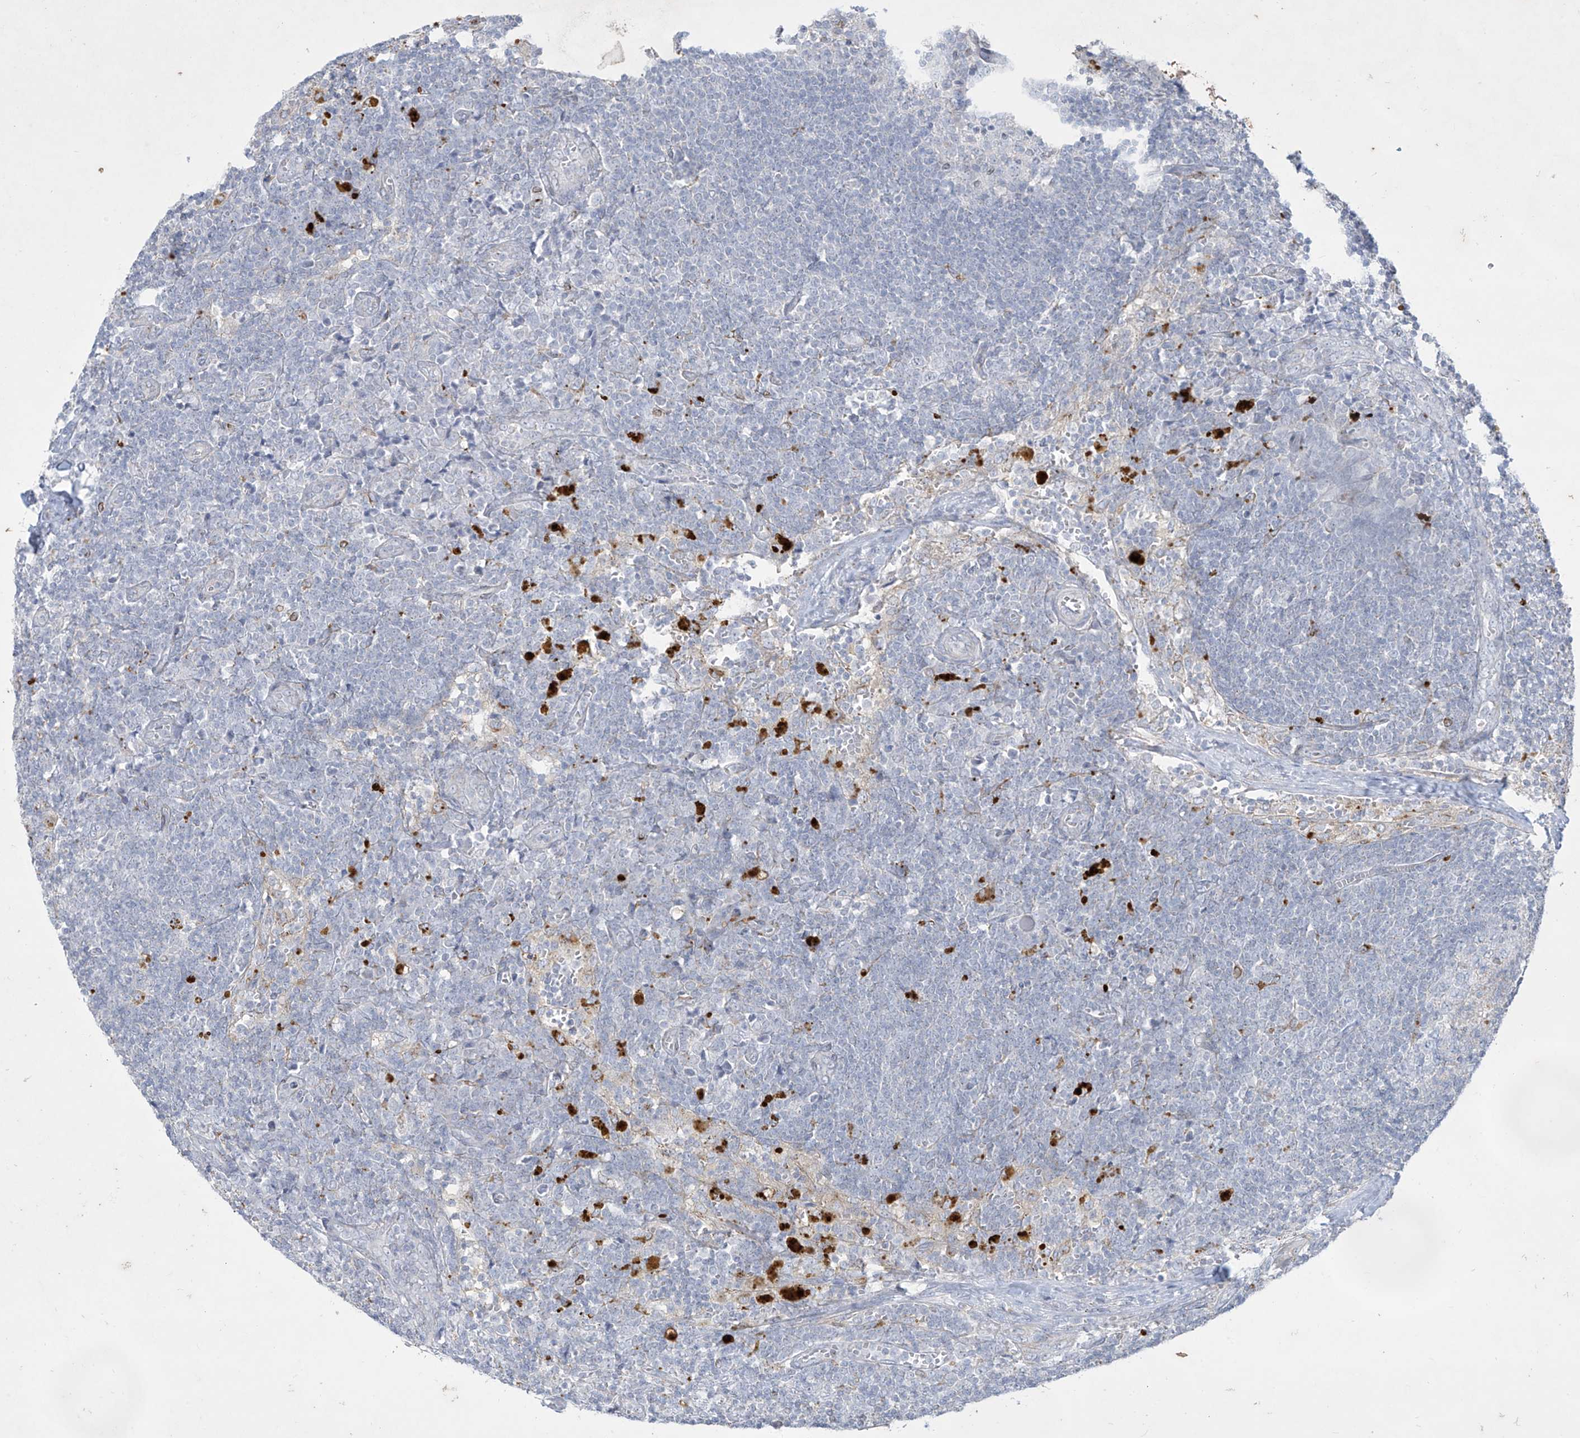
{"staining": {"intensity": "moderate", "quantity": "<25%", "location": "cytoplasmic/membranous"}, "tissue": "lymph node", "cell_type": "Germinal center cells", "image_type": "normal", "snomed": [{"axis": "morphology", "description": "Normal tissue, NOS"}, {"axis": "morphology", "description": "Squamous cell carcinoma, metastatic, NOS"}, {"axis": "topography", "description": "Lymph node"}], "caption": "This is an image of immunohistochemistry (IHC) staining of unremarkable lymph node, which shows moderate positivity in the cytoplasmic/membranous of germinal center cells.", "gene": "GPR137C", "patient": {"sex": "male", "age": 73}}